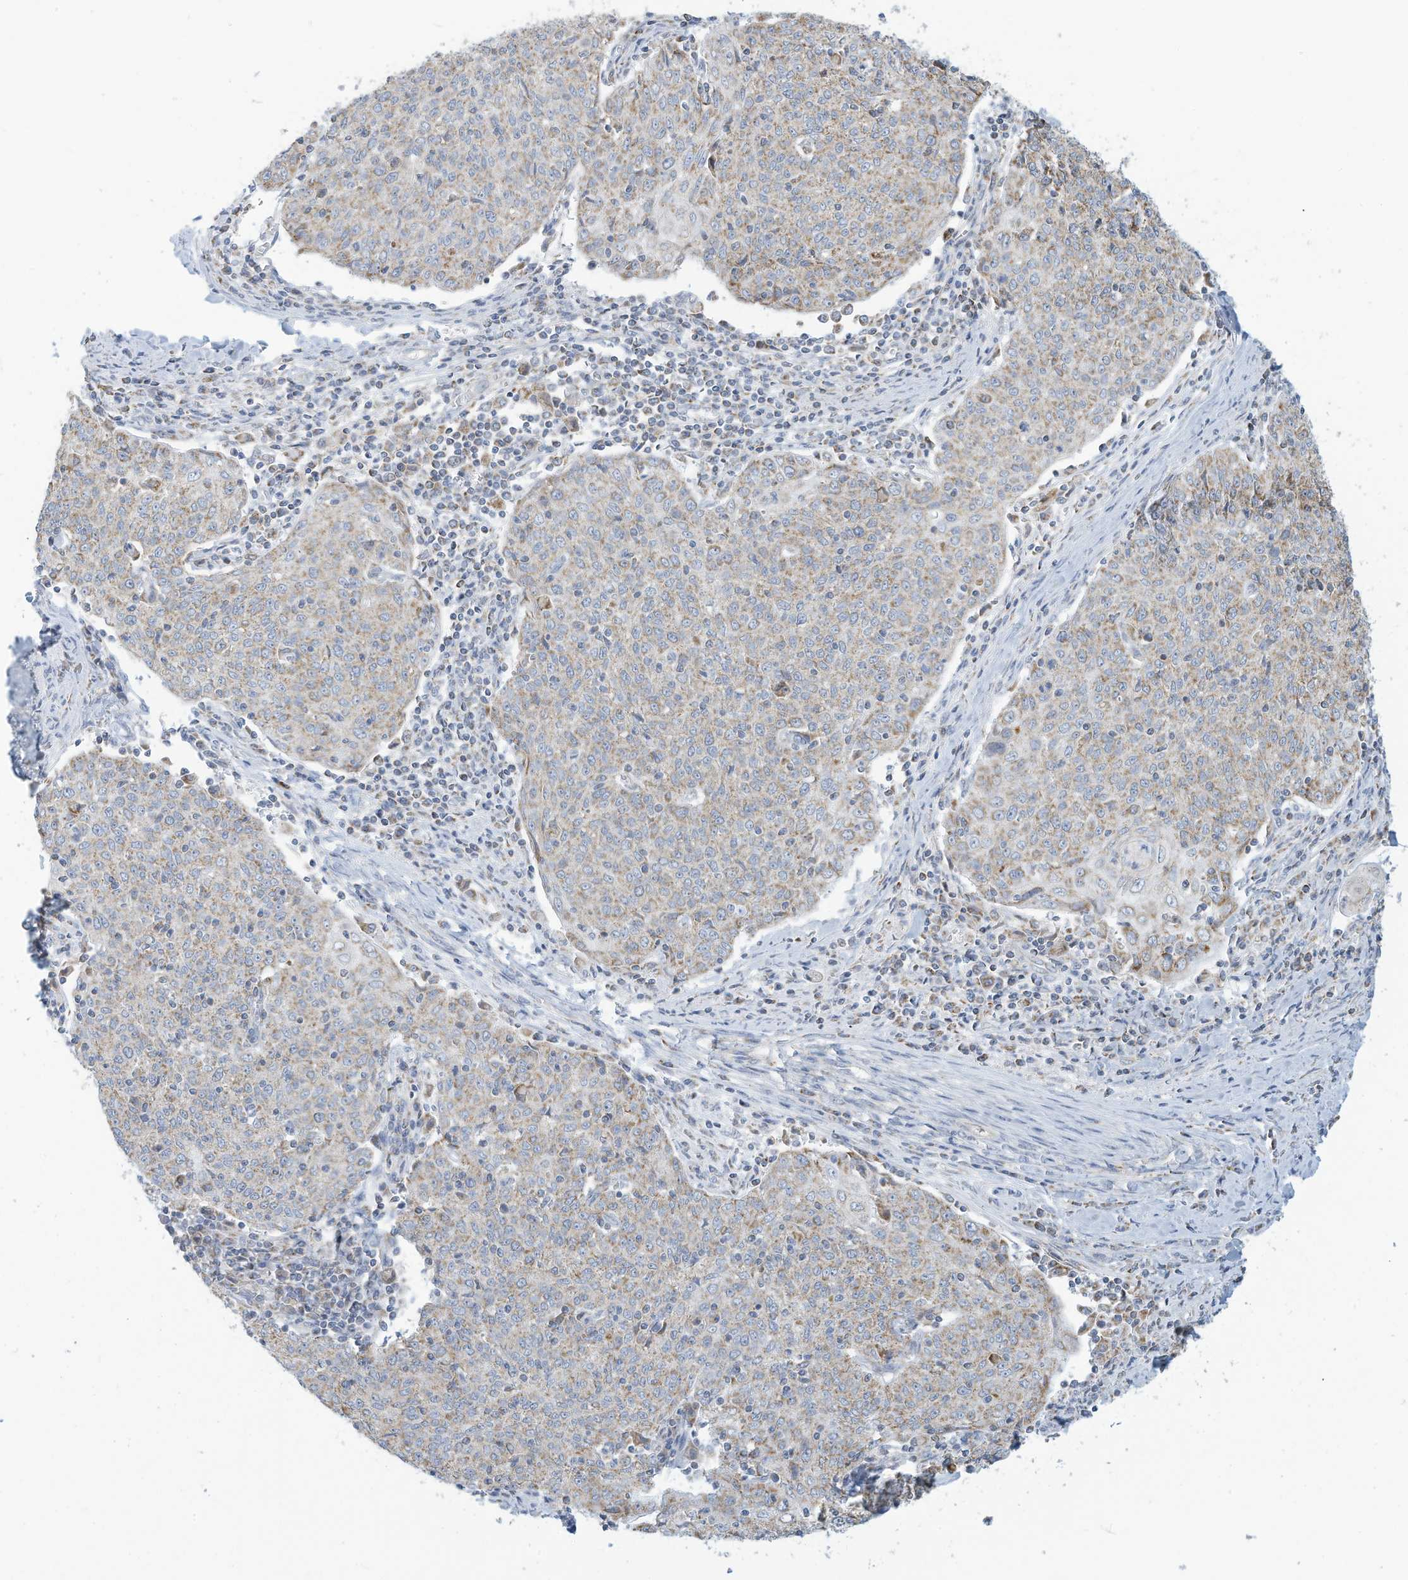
{"staining": {"intensity": "weak", "quantity": "25%-75%", "location": "cytoplasmic/membranous"}, "tissue": "cervical cancer", "cell_type": "Tumor cells", "image_type": "cancer", "snomed": [{"axis": "morphology", "description": "Squamous cell carcinoma, NOS"}, {"axis": "topography", "description": "Cervix"}], "caption": "This is a histology image of immunohistochemistry staining of cervical cancer, which shows weak expression in the cytoplasmic/membranous of tumor cells.", "gene": "NLN", "patient": {"sex": "female", "age": 48}}